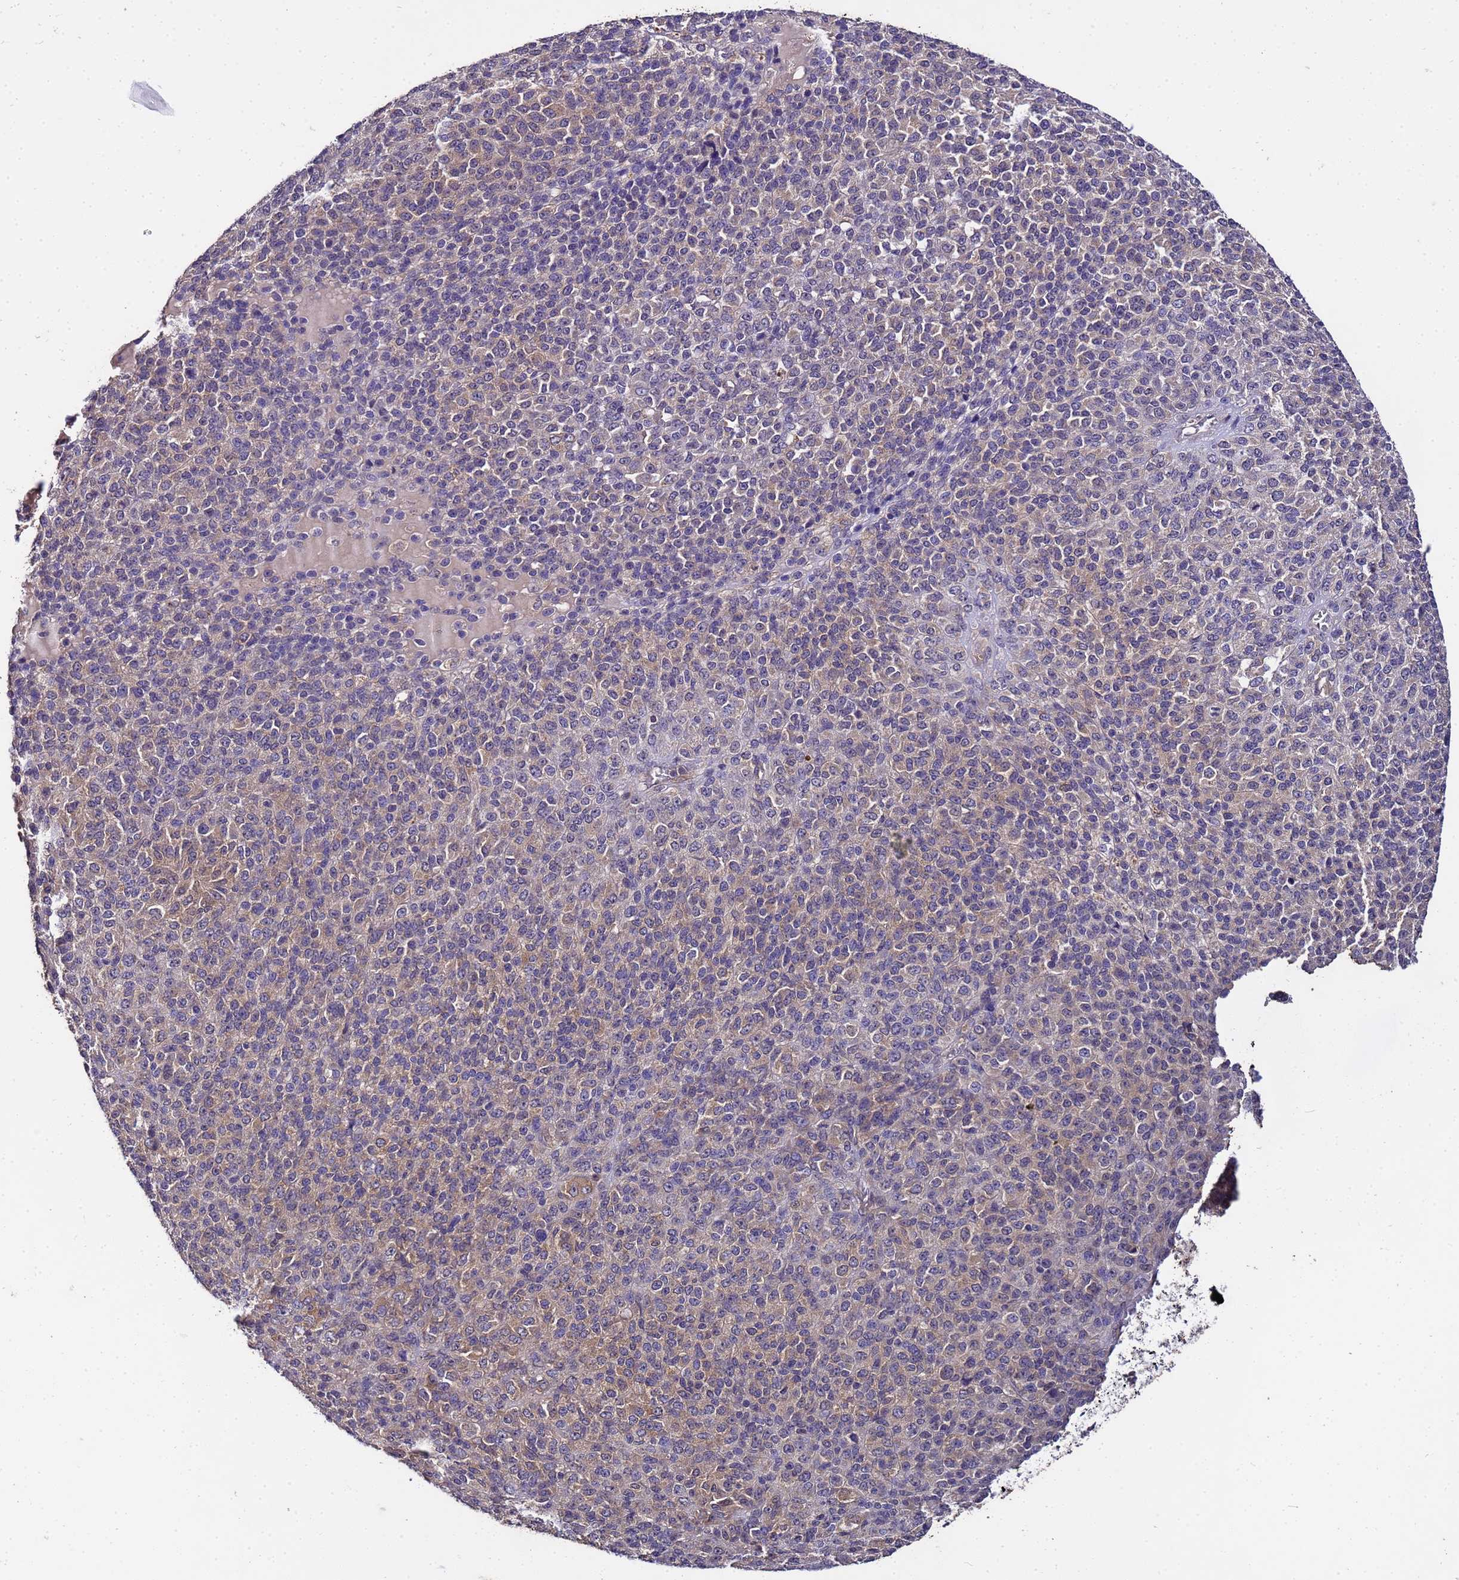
{"staining": {"intensity": "weak", "quantity": "25%-75%", "location": "cytoplasmic/membranous"}, "tissue": "melanoma", "cell_type": "Tumor cells", "image_type": "cancer", "snomed": [{"axis": "morphology", "description": "Malignant melanoma, Metastatic site"}, {"axis": "topography", "description": "Brain"}], "caption": "Immunohistochemistry (IHC) image of melanoma stained for a protein (brown), which reveals low levels of weak cytoplasmic/membranous positivity in about 25%-75% of tumor cells.", "gene": "GSPT2", "patient": {"sex": "female", "age": 56}}